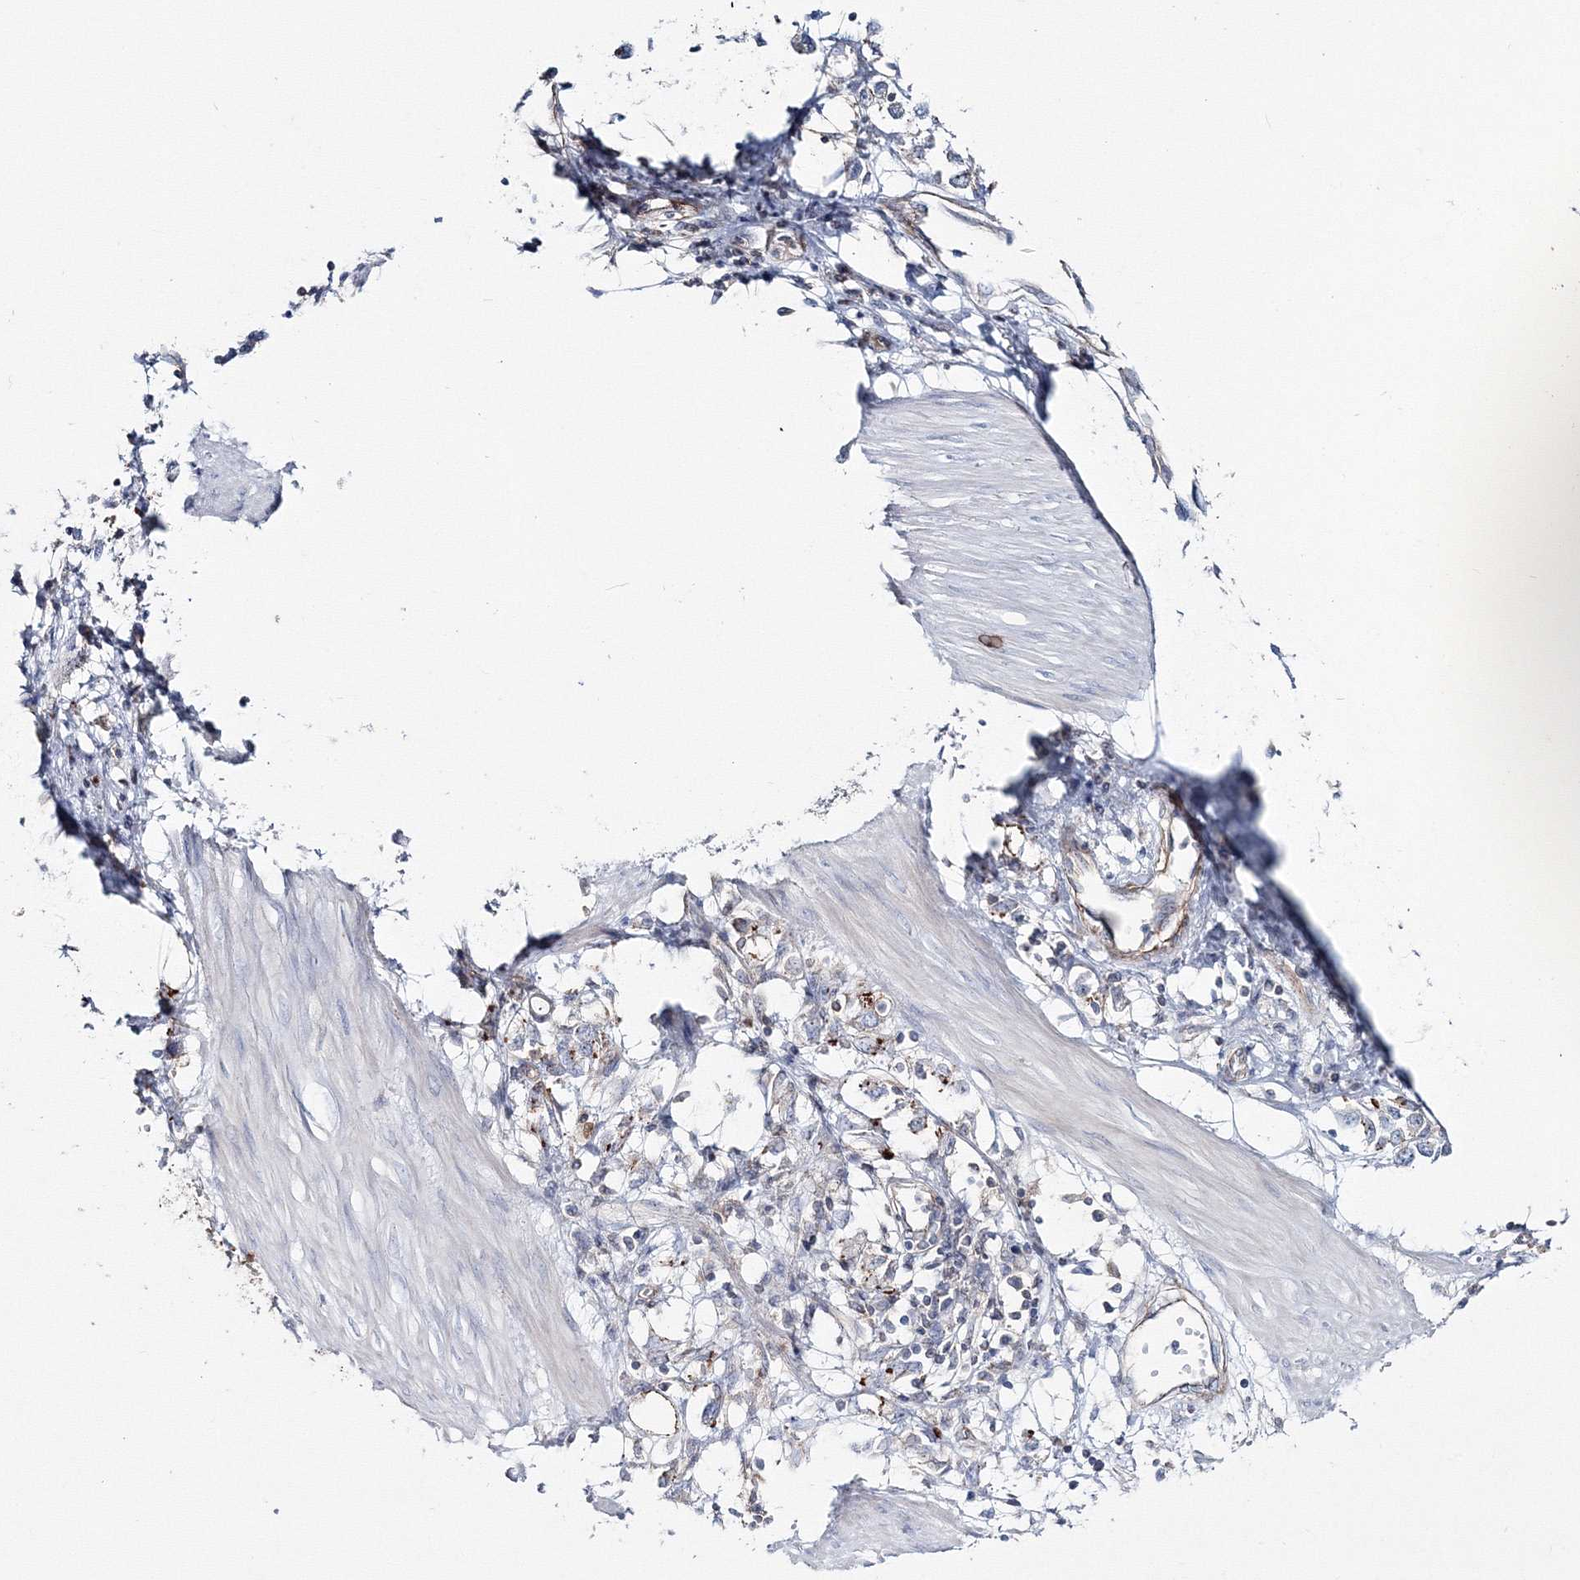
{"staining": {"intensity": "negative", "quantity": "none", "location": "none"}, "tissue": "stomach cancer", "cell_type": "Tumor cells", "image_type": "cancer", "snomed": [{"axis": "morphology", "description": "Adenocarcinoma, NOS"}, {"axis": "topography", "description": "Stomach"}], "caption": "Photomicrograph shows no significant protein expression in tumor cells of adenocarcinoma (stomach).", "gene": "GGA2", "patient": {"sex": "female", "age": 76}}